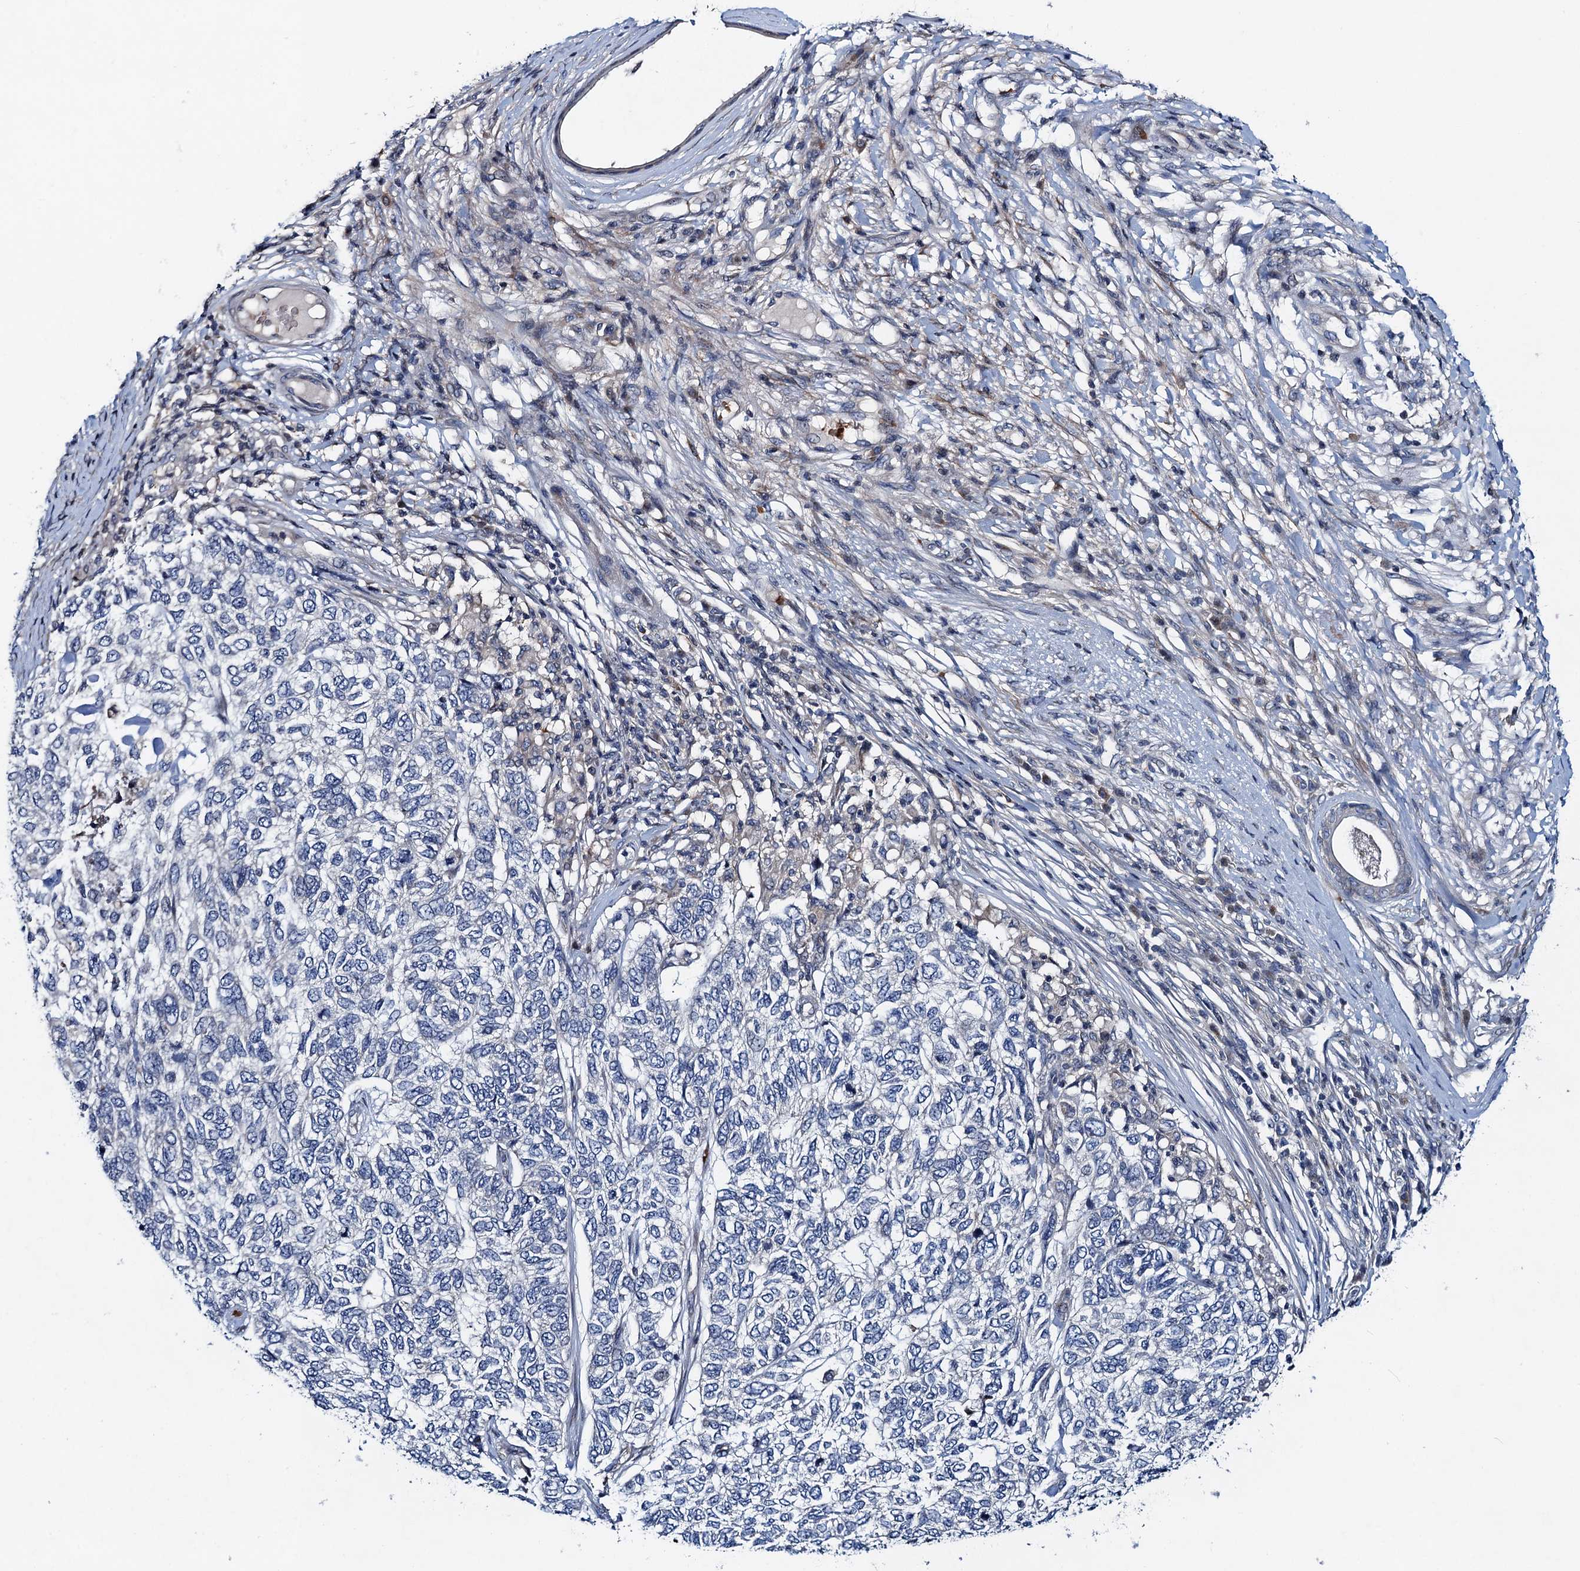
{"staining": {"intensity": "negative", "quantity": "none", "location": "none"}, "tissue": "skin cancer", "cell_type": "Tumor cells", "image_type": "cancer", "snomed": [{"axis": "morphology", "description": "Basal cell carcinoma"}, {"axis": "topography", "description": "Skin"}], "caption": "DAB (3,3'-diaminobenzidine) immunohistochemical staining of human skin cancer demonstrates no significant staining in tumor cells. (DAB immunohistochemistry (IHC) with hematoxylin counter stain).", "gene": "NBEA", "patient": {"sex": "female", "age": 65}}